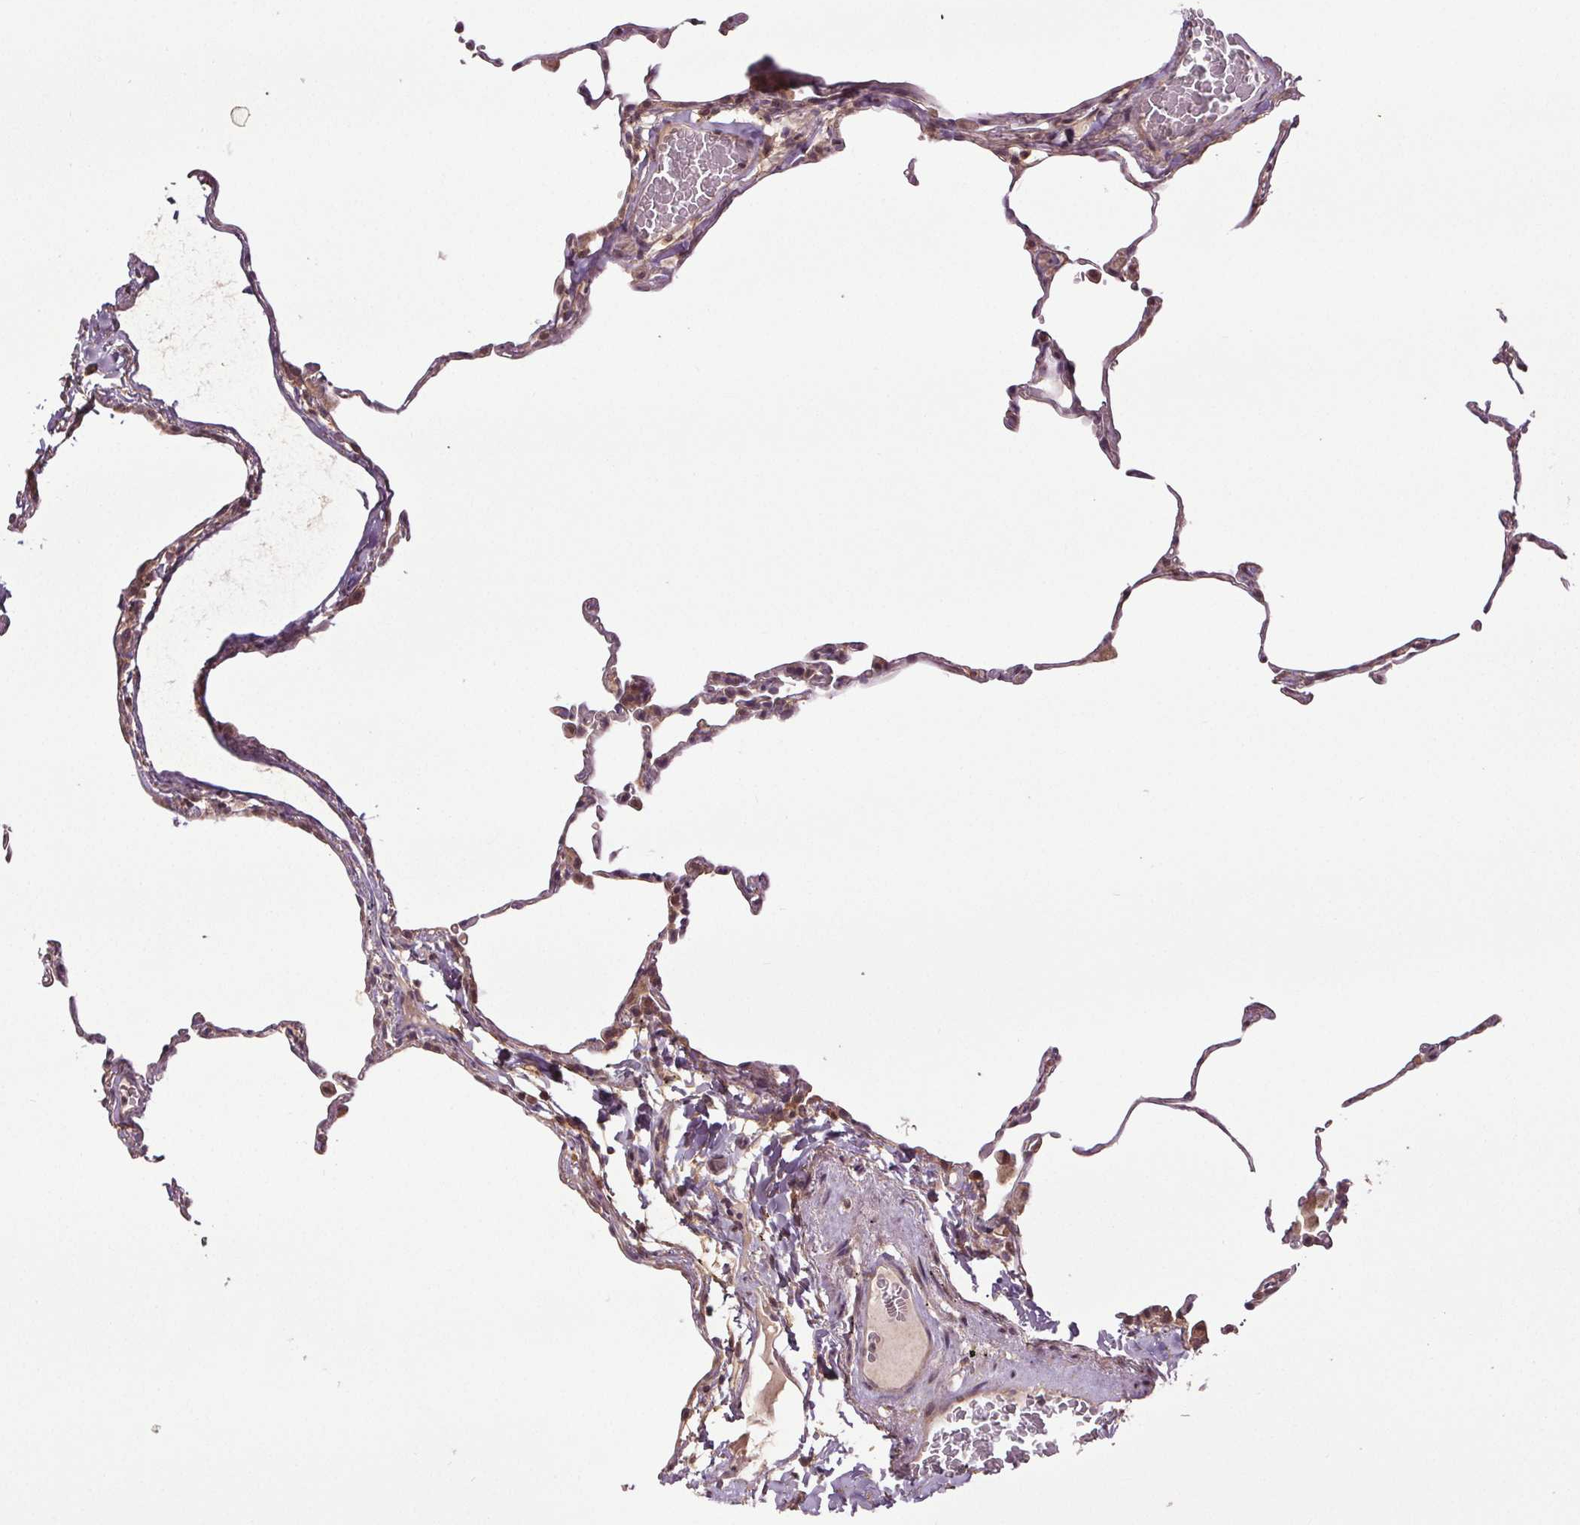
{"staining": {"intensity": "negative", "quantity": "none", "location": "none"}, "tissue": "lung", "cell_type": "Alveolar cells", "image_type": "normal", "snomed": [{"axis": "morphology", "description": "Normal tissue, NOS"}, {"axis": "topography", "description": "Lung"}], "caption": "DAB (3,3'-diaminobenzidine) immunohistochemical staining of benign lung displays no significant positivity in alveolar cells.", "gene": "EPHB3", "patient": {"sex": "female", "age": 57}}